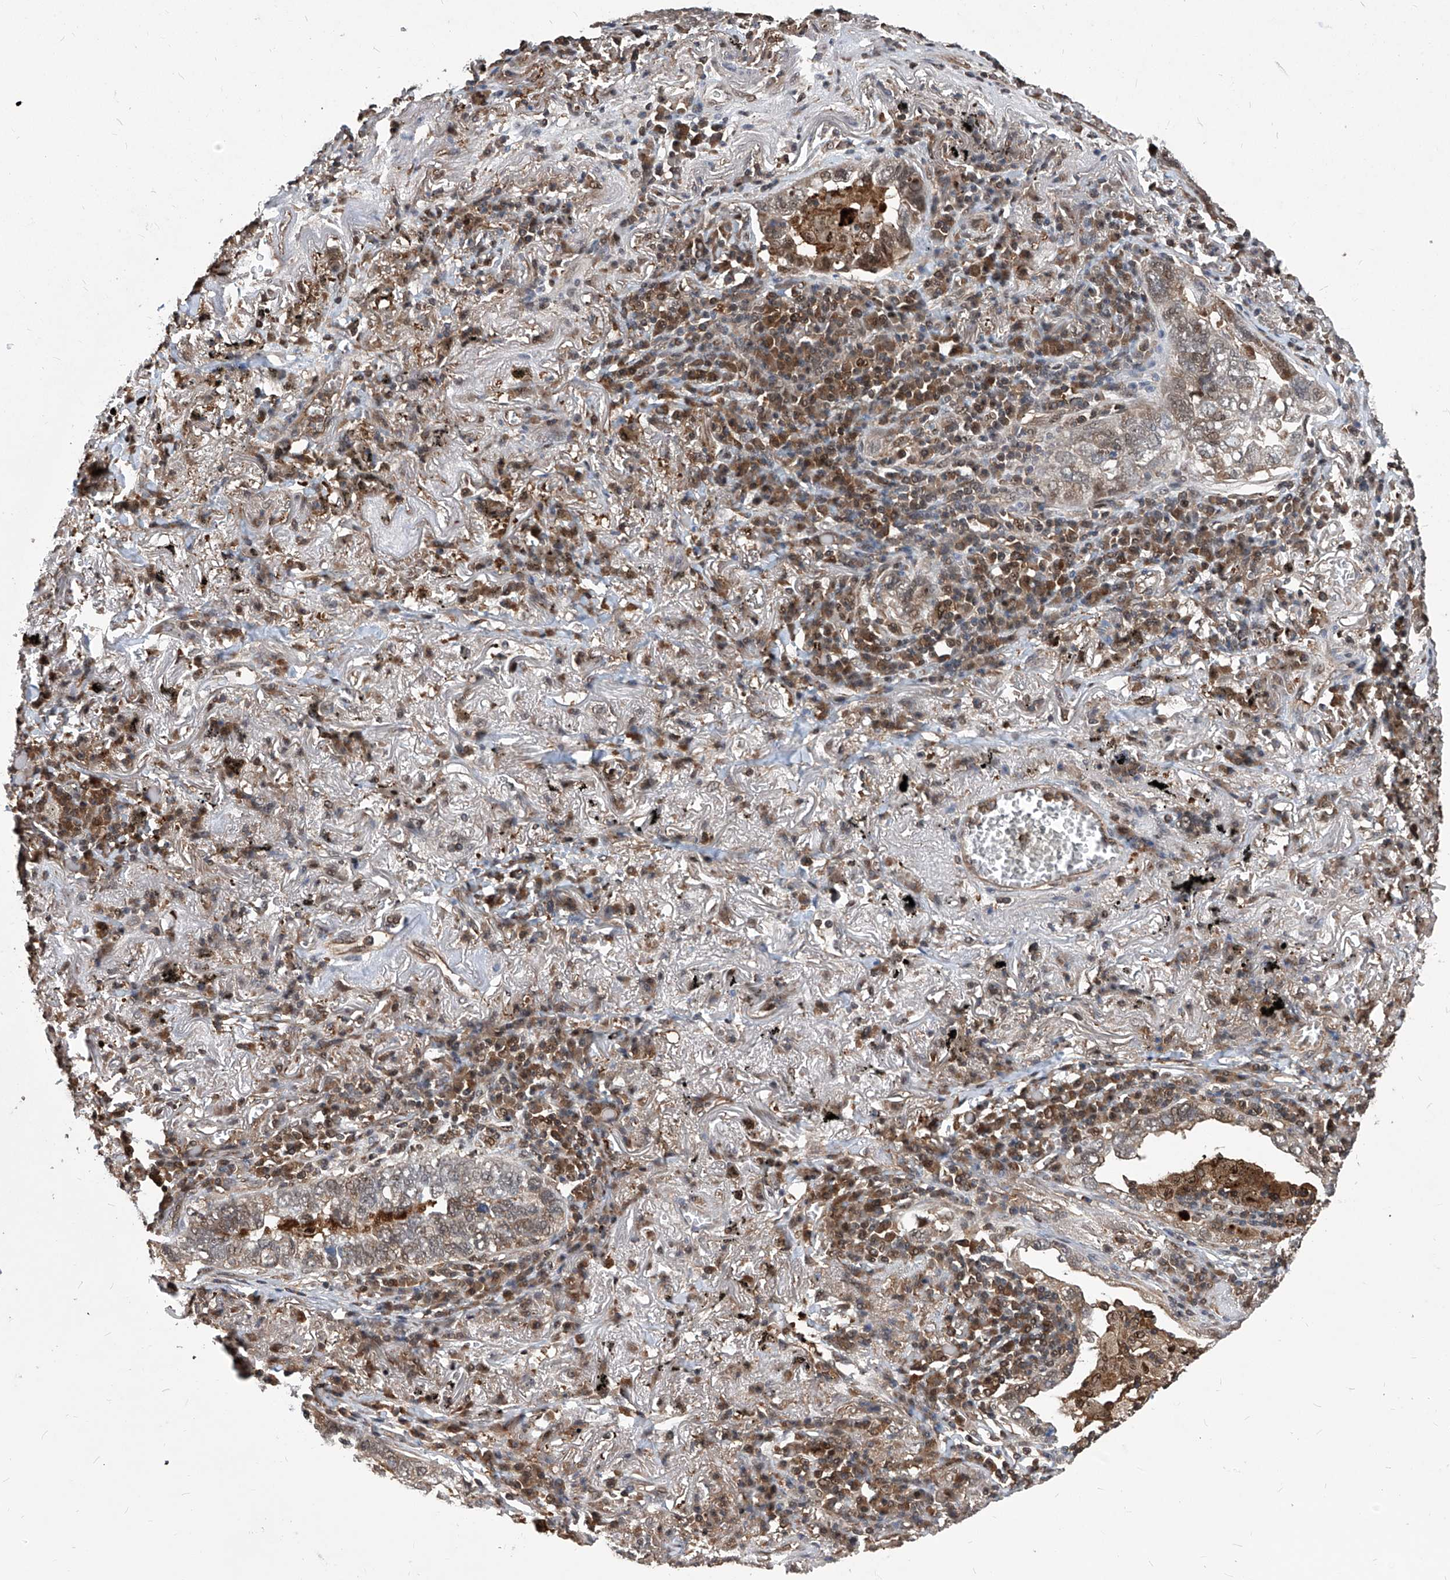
{"staining": {"intensity": "moderate", "quantity": "<25%", "location": "cytoplasmic/membranous,nuclear"}, "tissue": "lung cancer", "cell_type": "Tumor cells", "image_type": "cancer", "snomed": [{"axis": "morphology", "description": "Adenocarcinoma, NOS"}, {"axis": "topography", "description": "Lung"}], "caption": "Brown immunohistochemical staining in human lung cancer (adenocarcinoma) reveals moderate cytoplasmic/membranous and nuclear positivity in about <25% of tumor cells.", "gene": "PSMB1", "patient": {"sex": "male", "age": 65}}